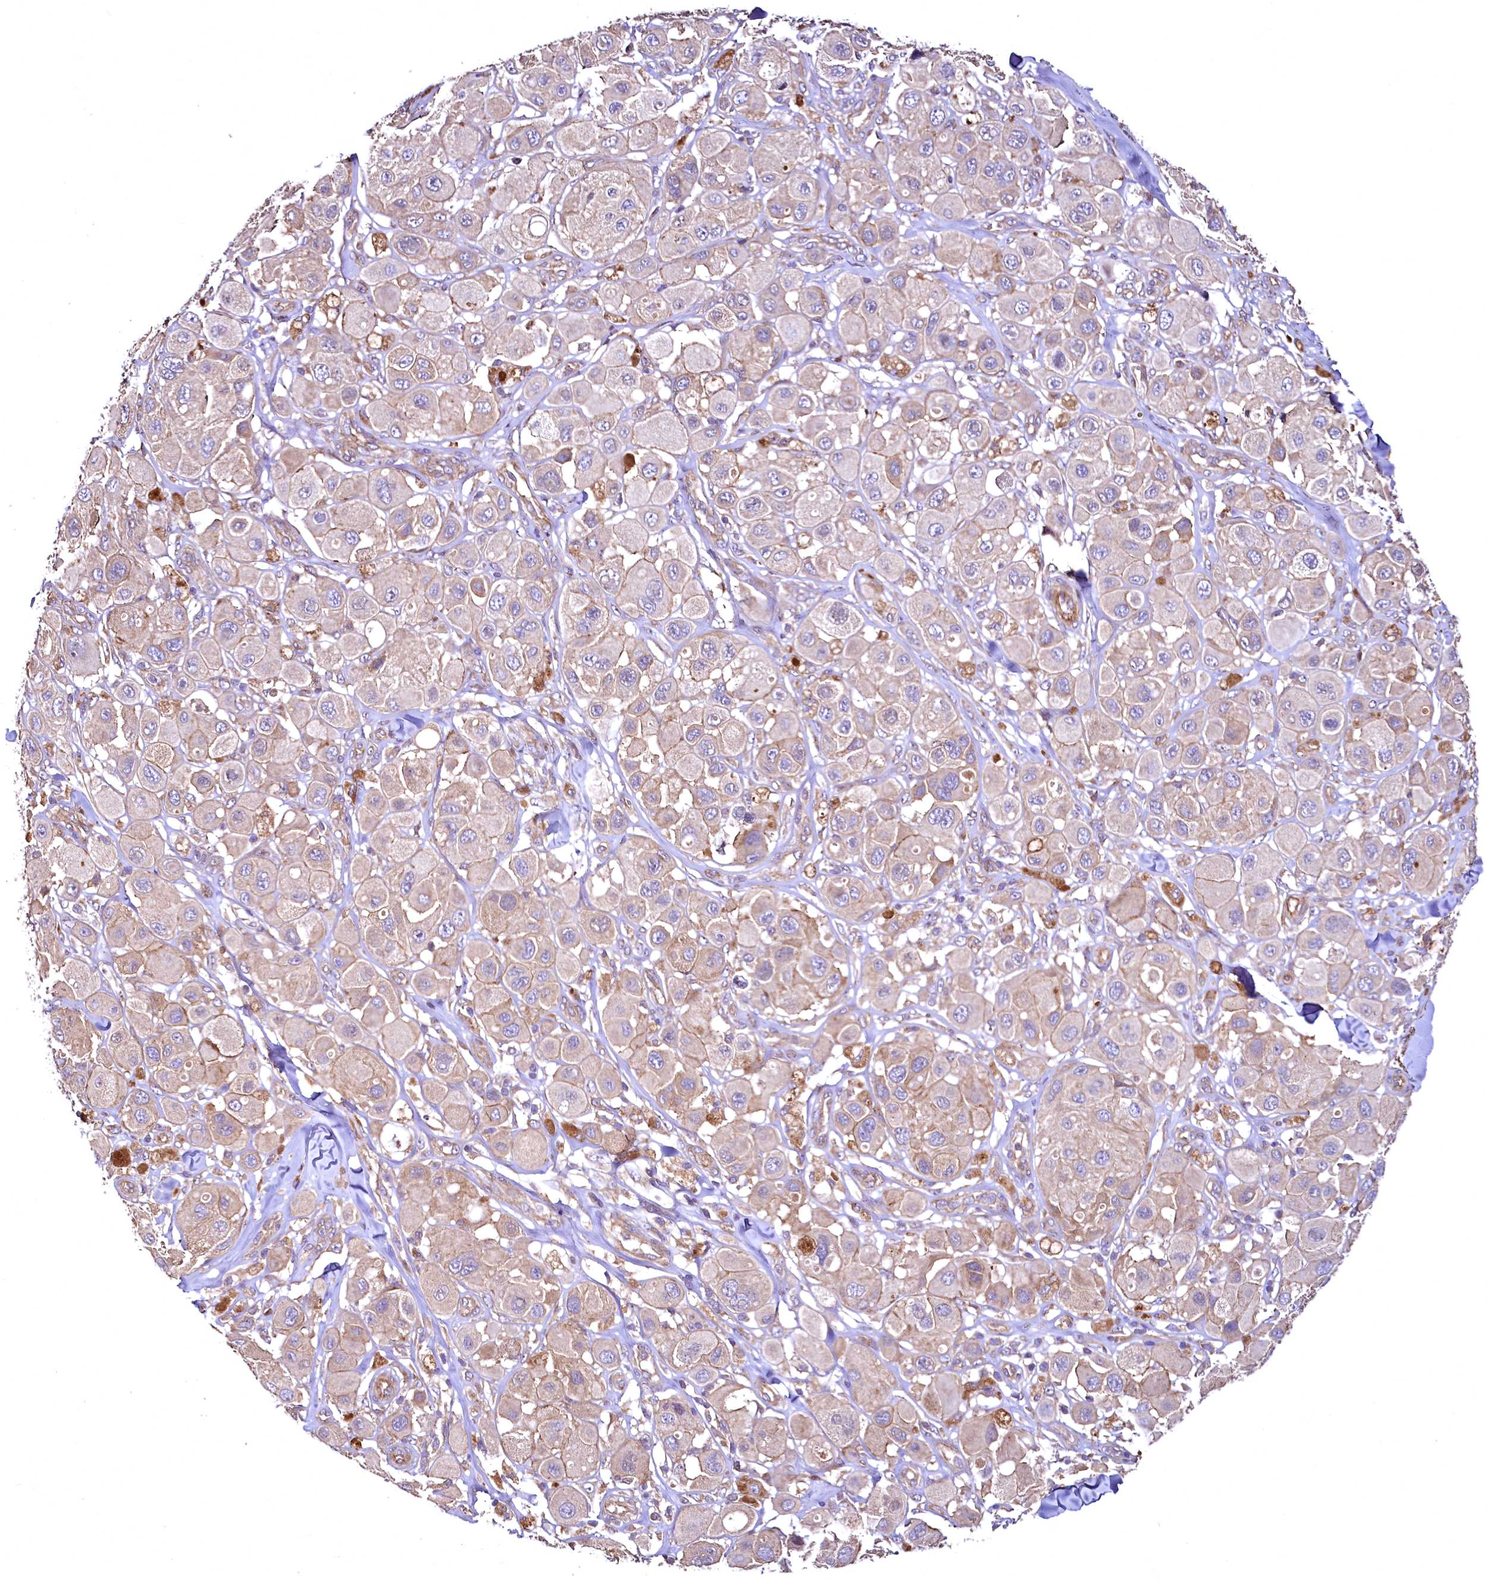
{"staining": {"intensity": "moderate", "quantity": ">75%", "location": "cytoplasmic/membranous"}, "tissue": "melanoma", "cell_type": "Tumor cells", "image_type": "cancer", "snomed": [{"axis": "morphology", "description": "Malignant melanoma, Metastatic site"}, {"axis": "topography", "description": "Skin"}], "caption": "Protein staining by IHC exhibits moderate cytoplasmic/membranous positivity in about >75% of tumor cells in melanoma.", "gene": "TBCEL", "patient": {"sex": "male", "age": 41}}